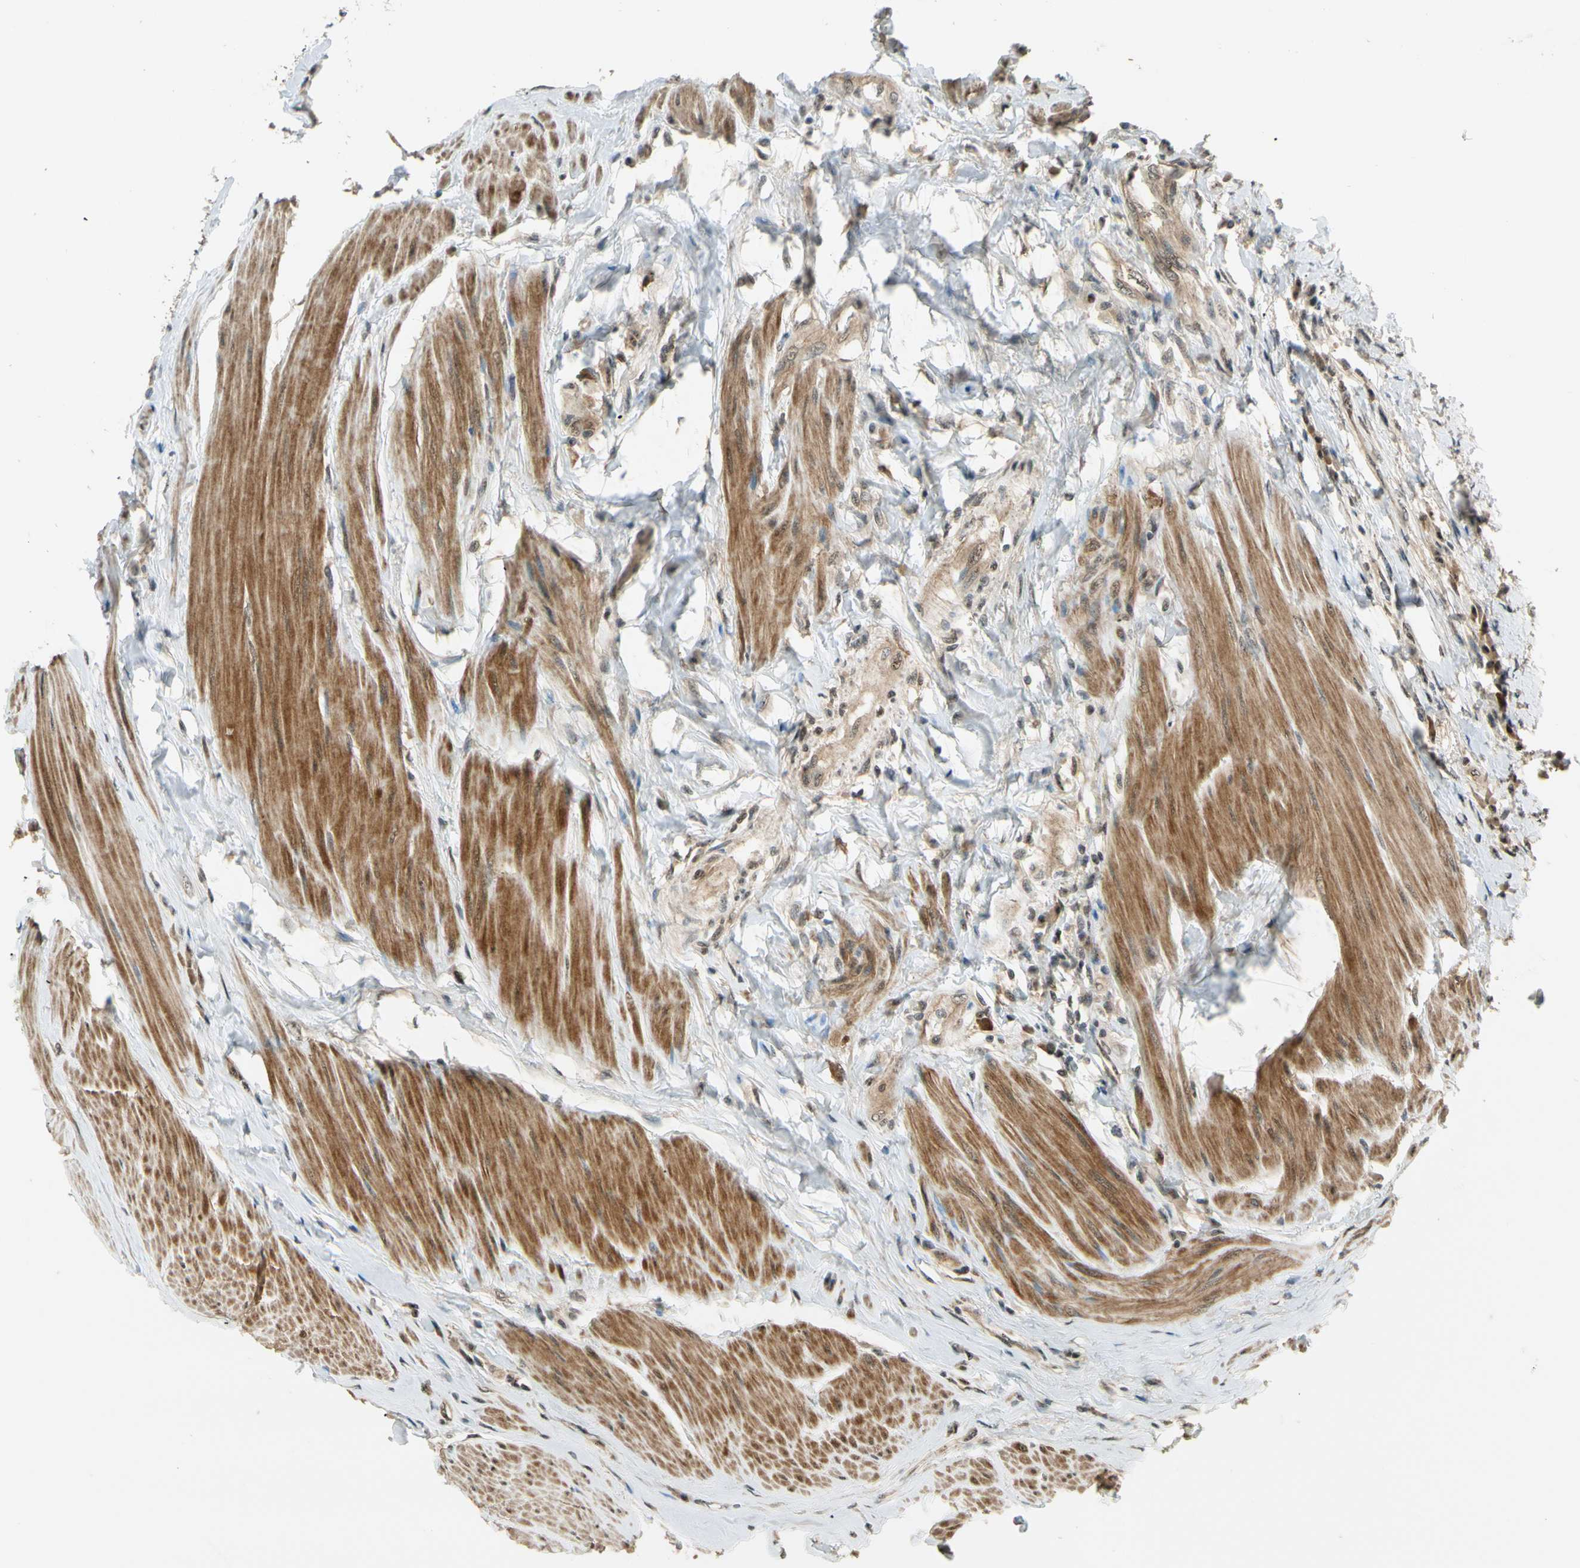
{"staining": {"intensity": "moderate", "quantity": ">75%", "location": "cytoplasmic/membranous,nuclear"}, "tissue": "colorectal cancer", "cell_type": "Tumor cells", "image_type": "cancer", "snomed": [{"axis": "morphology", "description": "Adenocarcinoma, NOS"}, {"axis": "topography", "description": "Rectum"}], "caption": "Colorectal adenocarcinoma tissue displays moderate cytoplasmic/membranous and nuclear expression in about >75% of tumor cells, visualized by immunohistochemistry.", "gene": "MCPH1", "patient": {"sex": "male", "age": 63}}